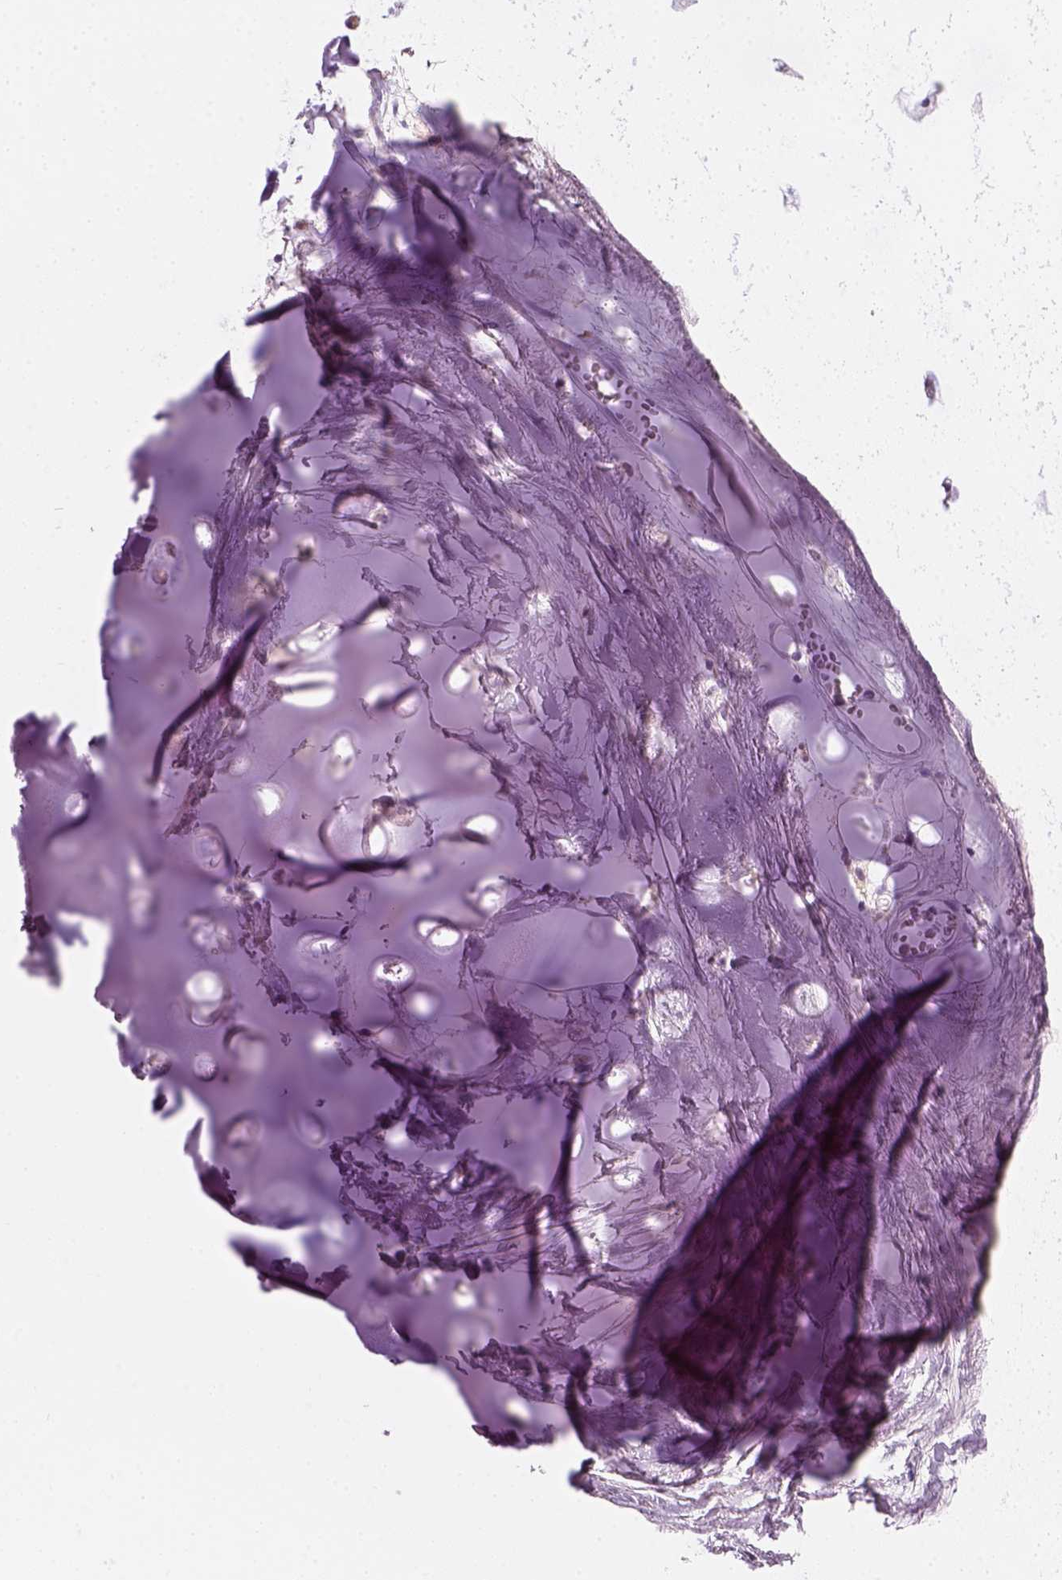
{"staining": {"intensity": "negative", "quantity": "none", "location": "none"}, "tissue": "adipose tissue", "cell_type": "Adipocytes", "image_type": "normal", "snomed": [{"axis": "morphology", "description": "Normal tissue, NOS"}, {"axis": "morphology", "description": "Squamous cell carcinoma, NOS"}, {"axis": "topography", "description": "Cartilage tissue"}, {"axis": "topography", "description": "Lung"}], "caption": "This is an immunohistochemistry (IHC) micrograph of benign adipose tissue. There is no positivity in adipocytes.", "gene": "AWAT2", "patient": {"sex": "male", "age": 66}}